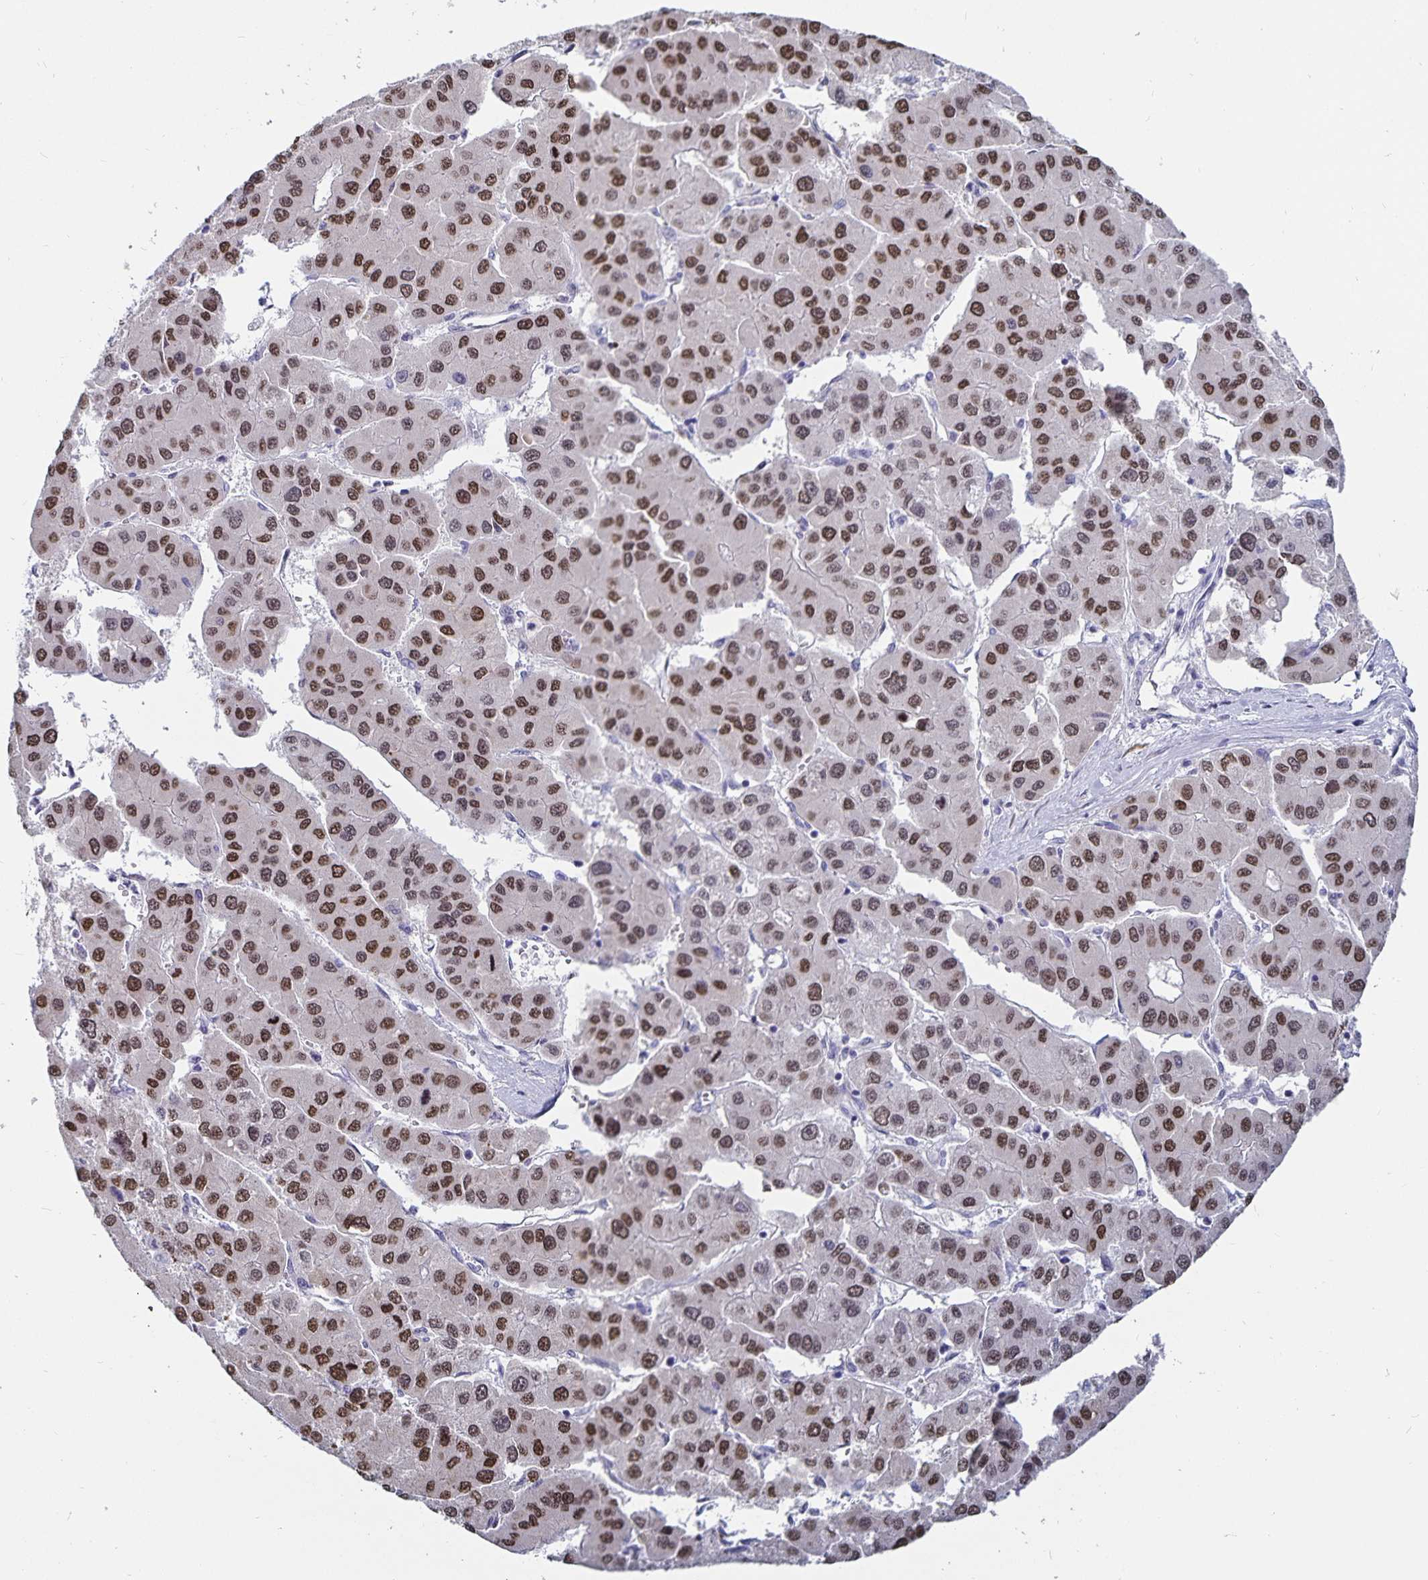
{"staining": {"intensity": "moderate", "quantity": ">75%", "location": "nuclear"}, "tissue": "liver cancer", "cell_type": "Tumor cells", "image_type": "cancer", "snomed": [{"axis": "morphology", "description": "Carcinoma, Hepatocellular, NOS"}, {"axis": "topography", "description": "Liver"}], "caption": "Tumor cells exhibit medium levels of moderate nuclear positivity in approximately >75% of cells in human liver cancer. (Brightfield microscopy of DAB IHC at high magnification).", "gene": "HMGB3", "patient": {"sex": "male", "age": 73}}